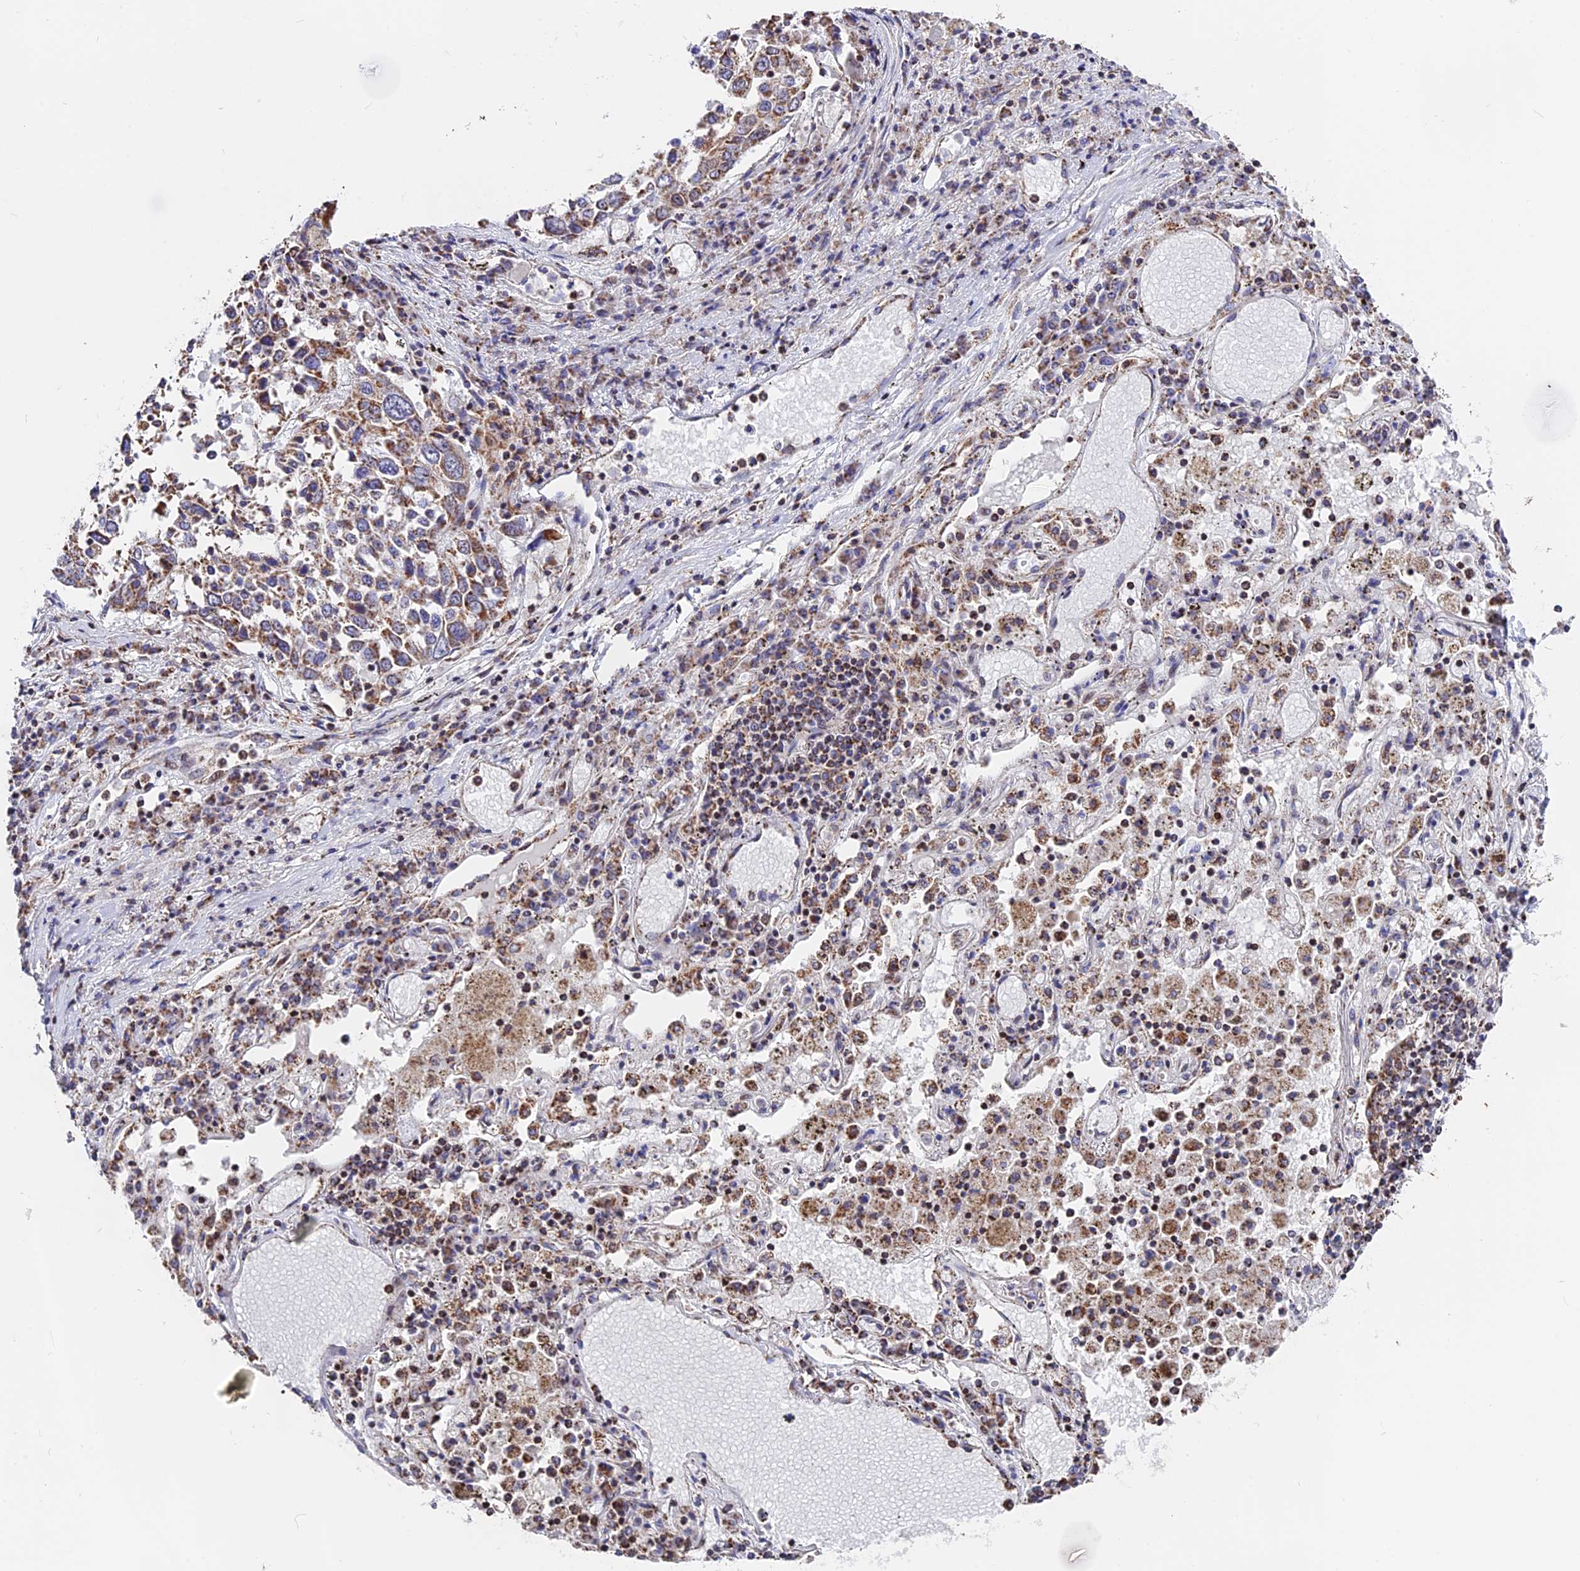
{"staining": {"intensity": "moderate", "quantity": ">75%", "location": "cytoplasmic/membranous"}, "tissue": "lung cancer", "cell_type": "Tumor cells", "image_type": "cancer", "snomed": [{"axis": "morphology", "description": "Squamous cell carcinoma, NOS"}, {"axis": "topography", "description": "Lung"}], "caption": "Immunohistochemistry (DAB (3,3'-diaminobenzidine)) staining of lung squamous cell carcinoma demonstrates moderate cytoplasmic/membranous protein staining in about >75% of tumor cells.", "gene": "FAM174C", "patient": {"sex": "male", "age": 65}}